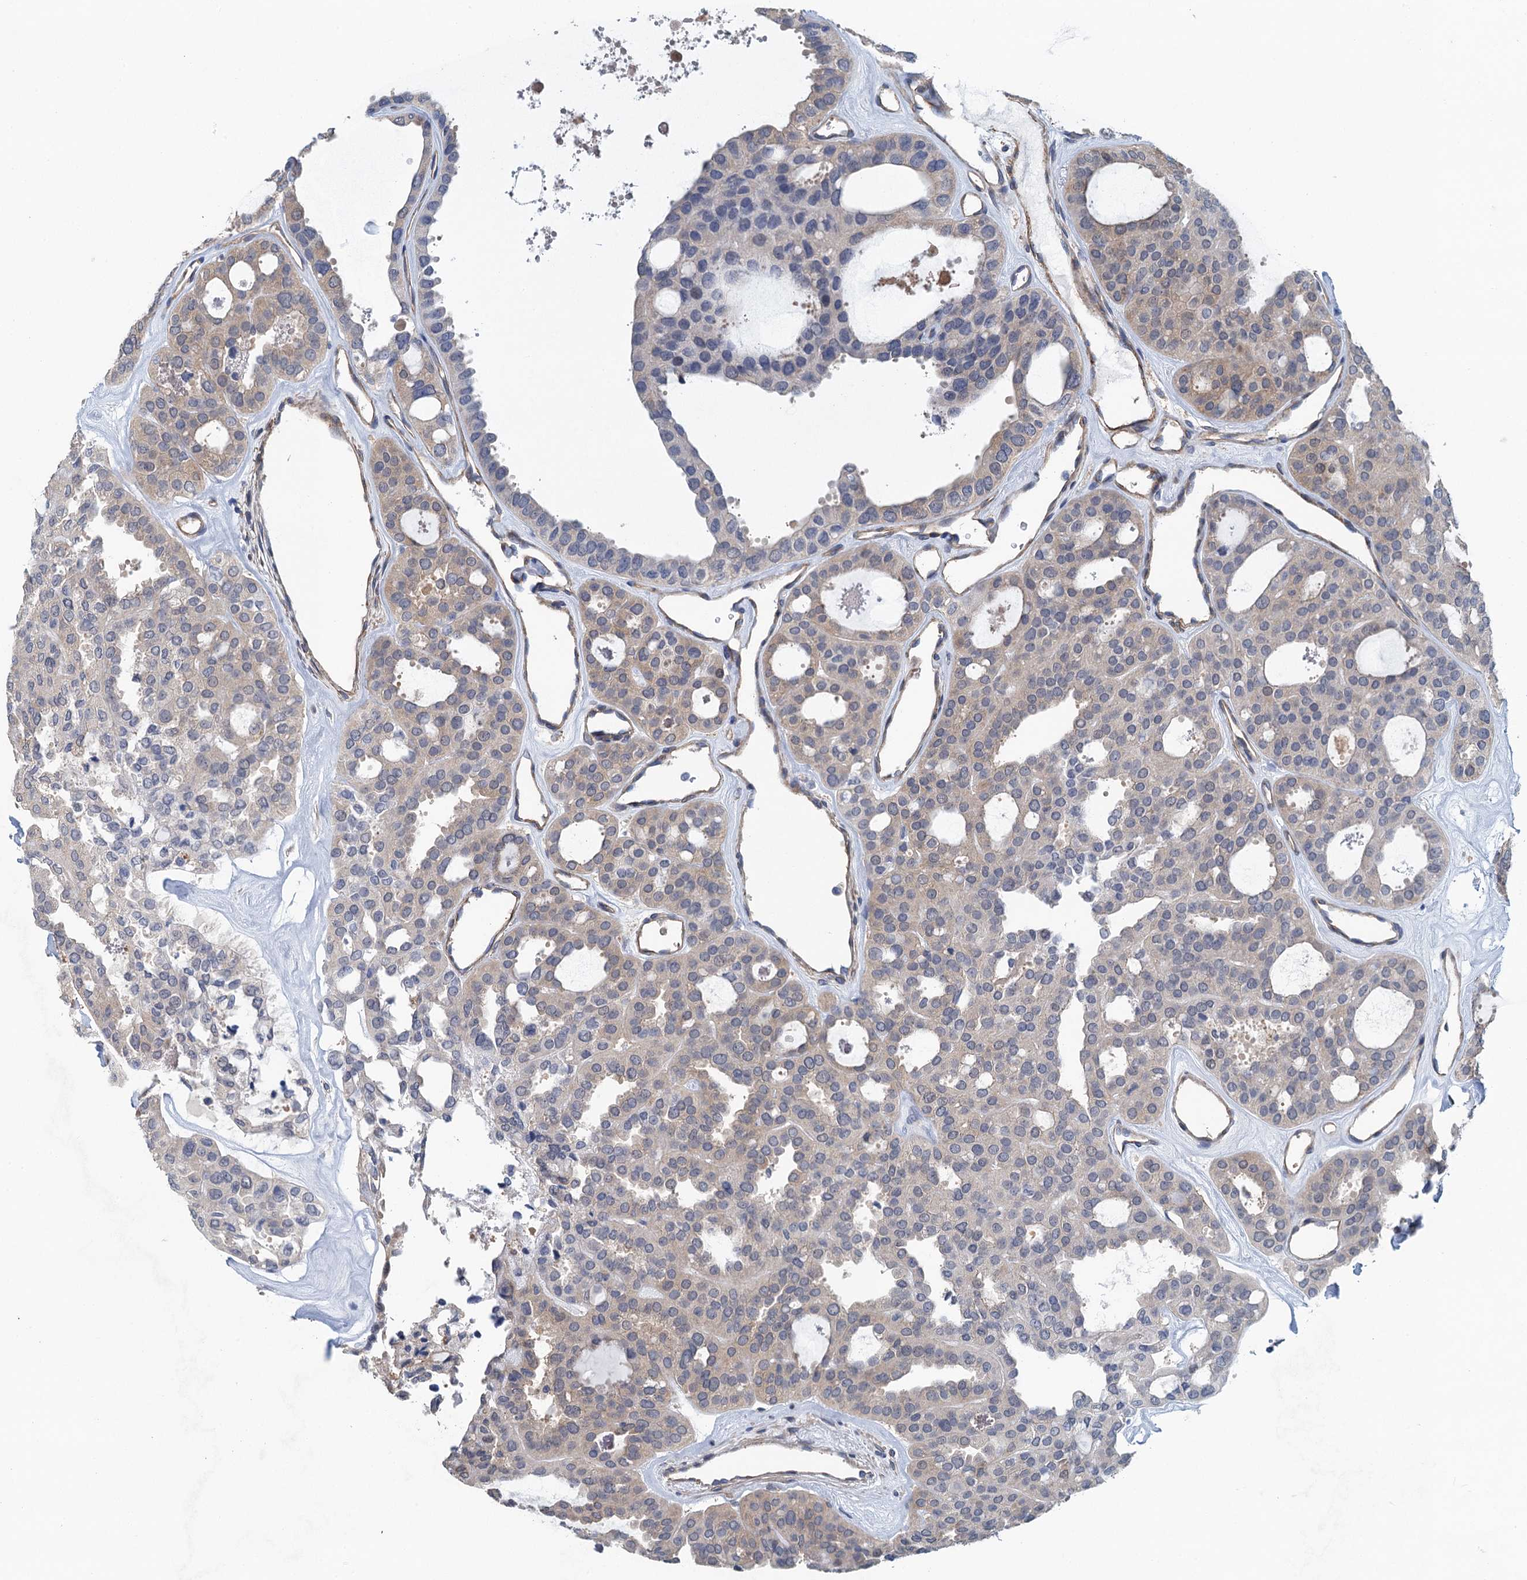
{"staining": {"intensity": "negative", "quantity": "none", "location": "none"}, "tissue": "thyroid cancer", "cell_type": "Tumor cells", "image_type": "cancer", "snomed": [{"axis": "morphology", "description": "Follicular adenoma carcinoma, NOS"}, {"axis": "topography", "description": "Thyroid gland"}], "caption": "An image of thyroid cancer (follicular adenoma carcinoma) stained for a protein reveals no brown staining in tumor cells.", "gene": "RSAD2", "patient": {"sex": "male", "age": 75}}